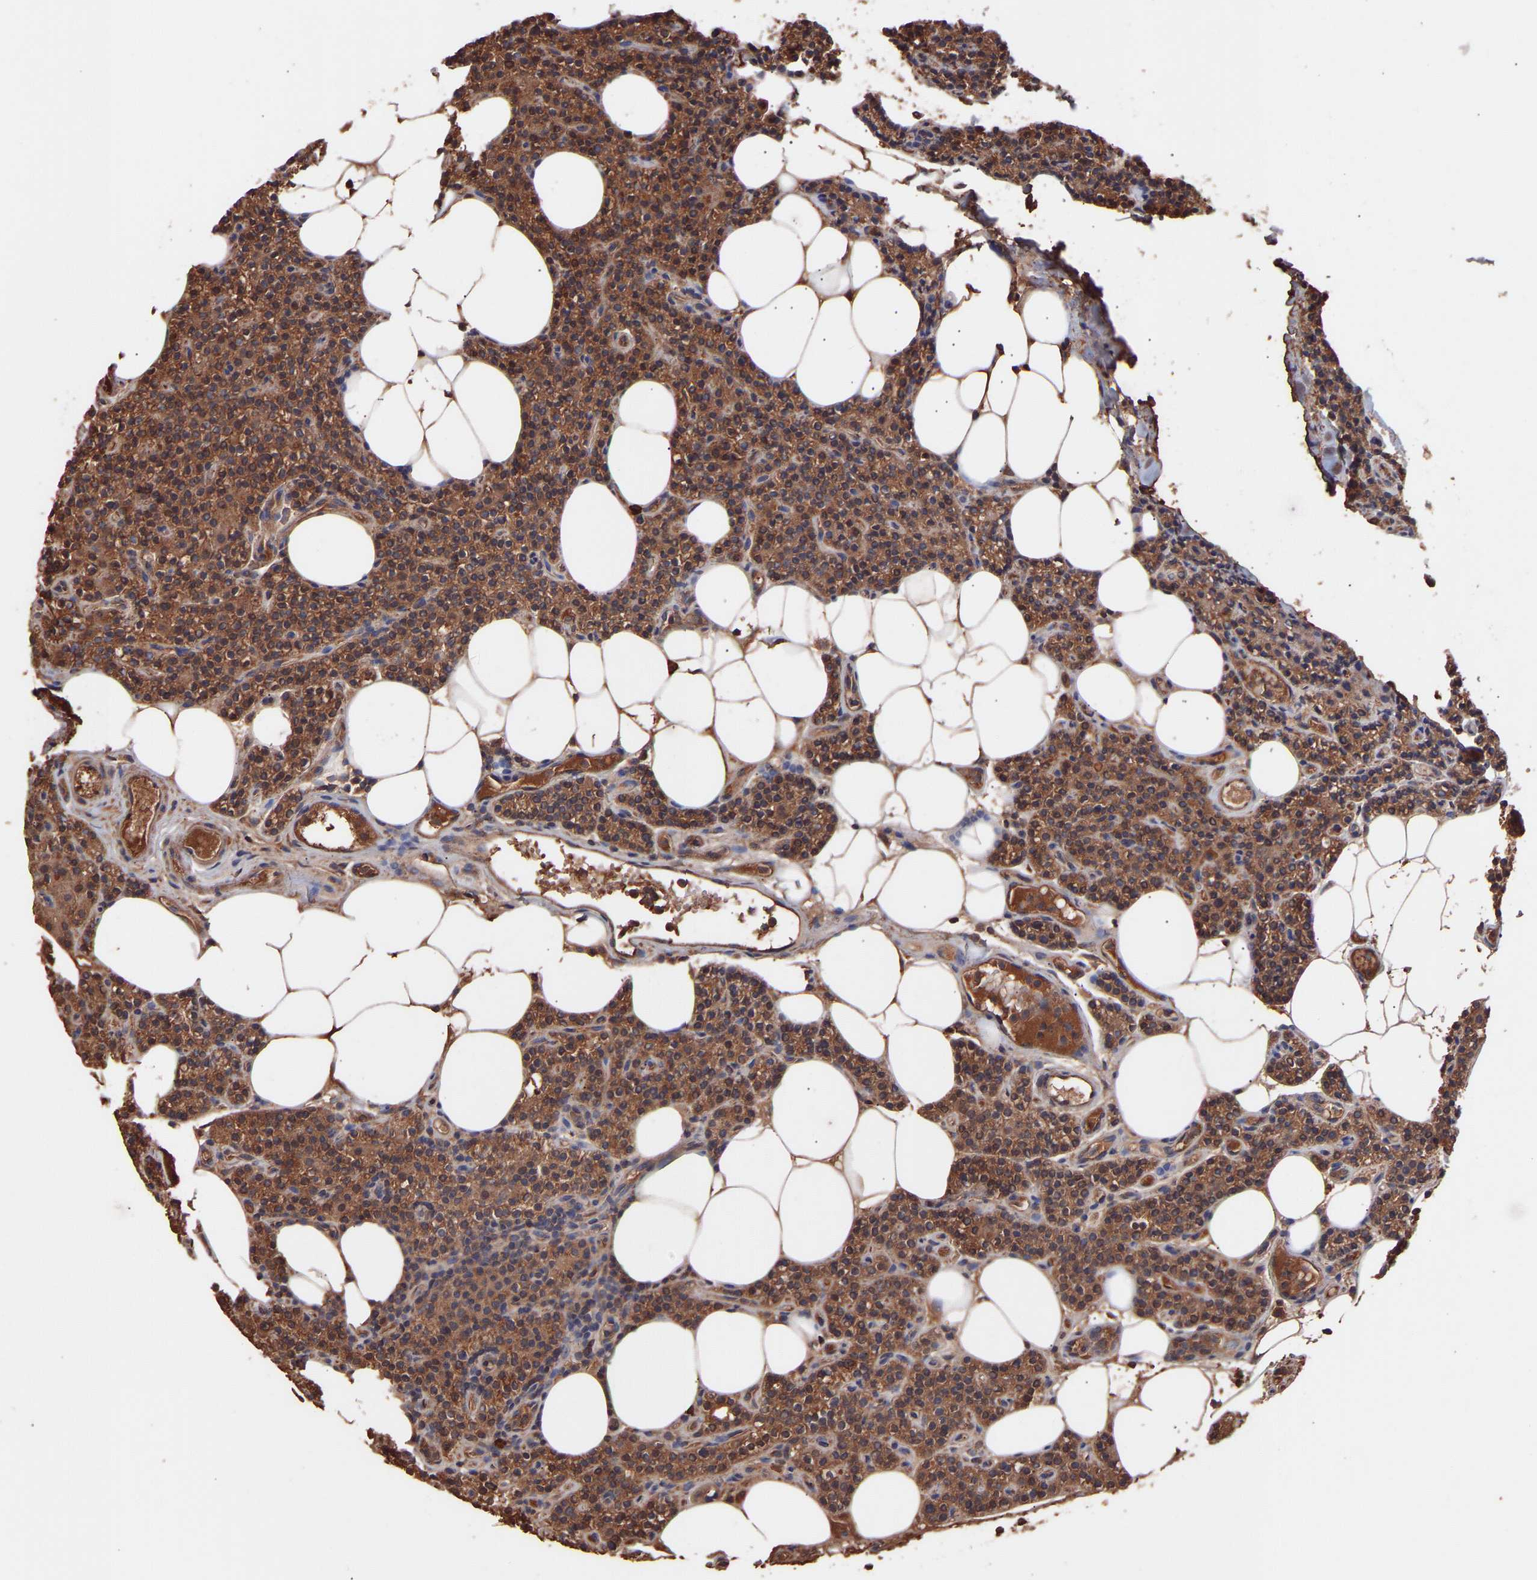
{"staining": {"intensity": "moderate", "quantity": ">75%", "location": "cytoplasmic/membranous"}, "tissue": "parathyroid gland", "cell_type": "Glandular cells", "image_type": "normal", "snomed": [{"axis": "morphology", "description": "Normal tissue, NOS"}, {"axis": "morphology", "description": "Adenoma, NOS"}, {"axis": "topography", "description": "Parathyroid gland"}], "caption": "Human parathyroid gland stained for a protein (brown) exhibits moderate cytoplasmic/membranous positive expression in about >75% of glandular cells.", "gene": "TMEM268", "patient": {"sex": "female", "age": 70}}